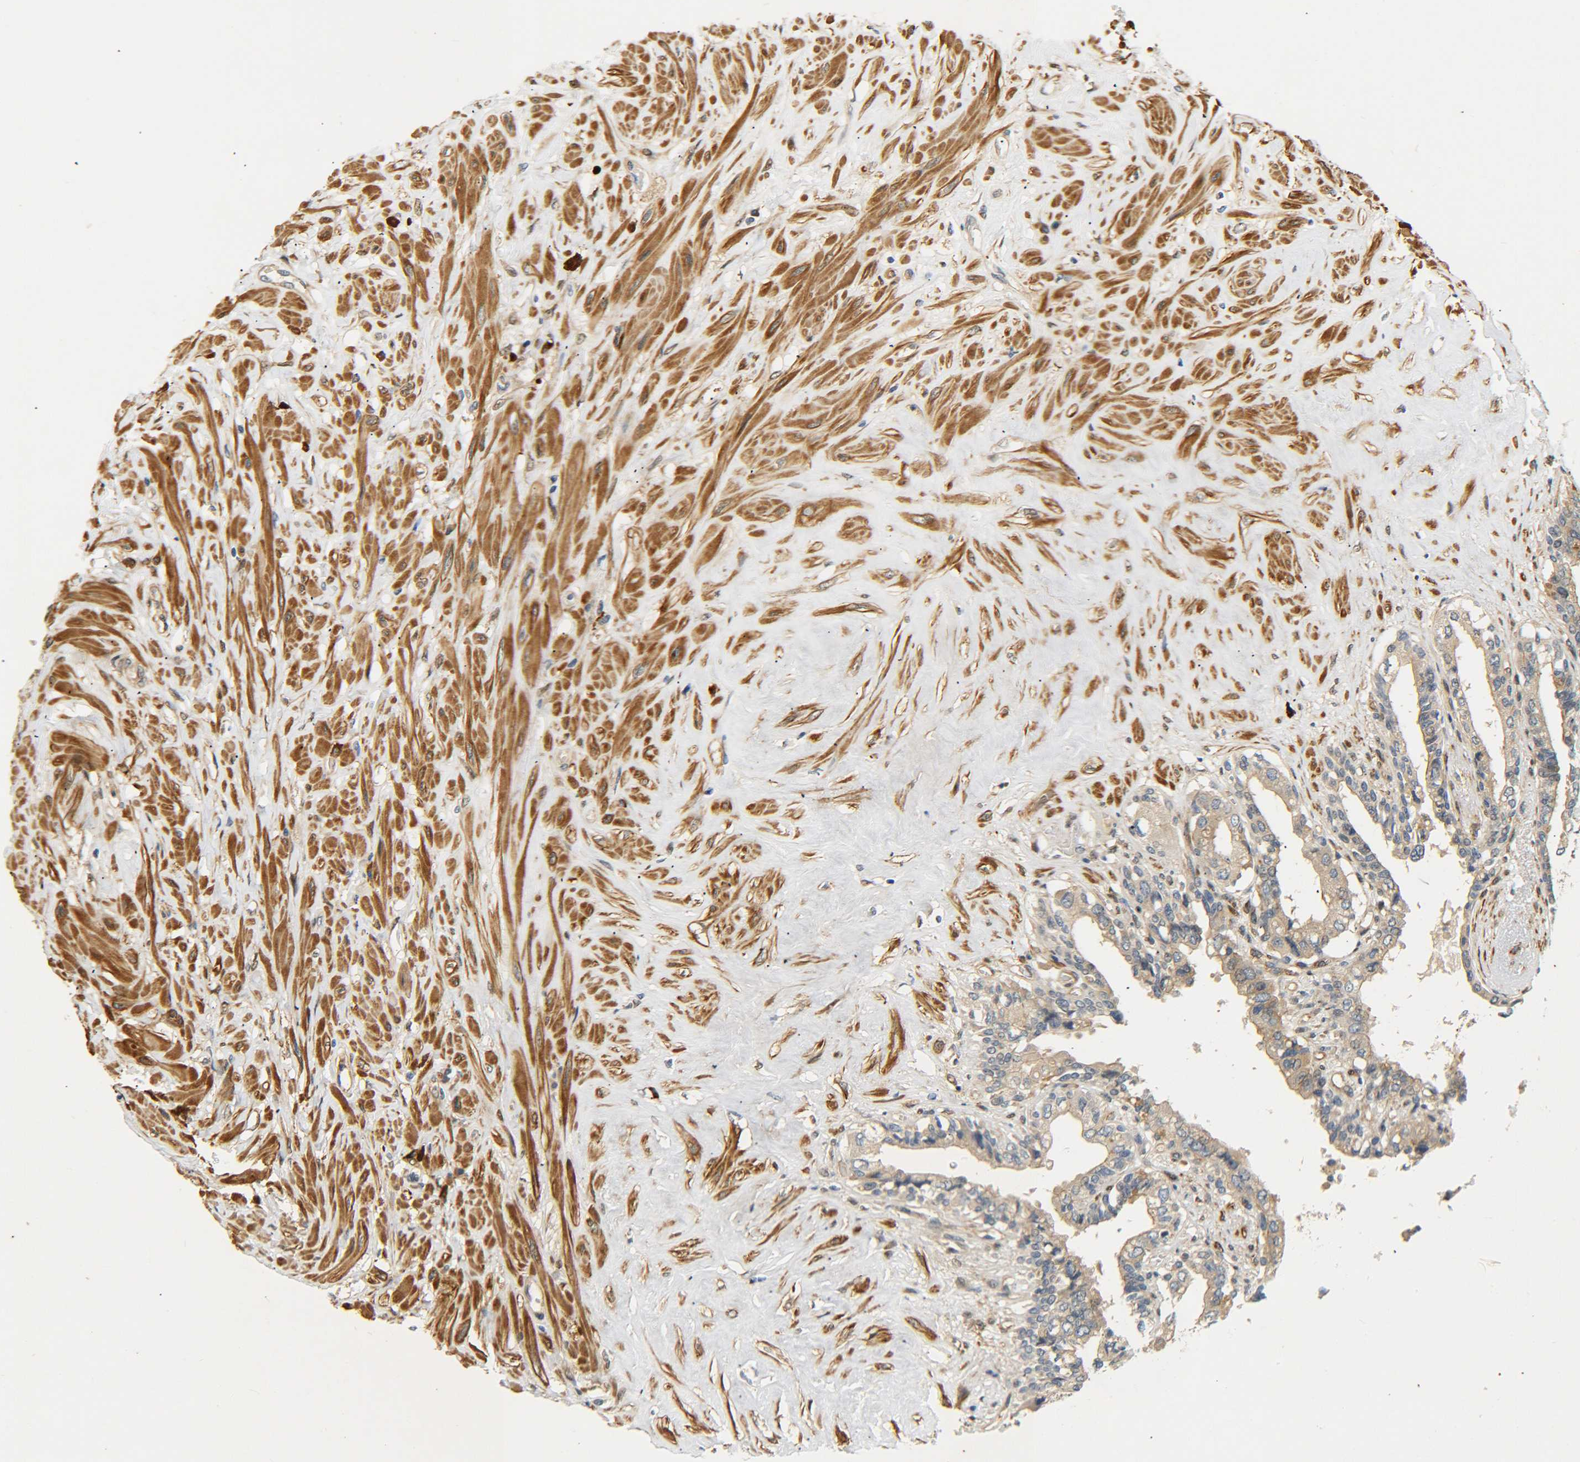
{"staining": {"intensity": "weak", "quantity": ">75%", "location": "cytoplasmic/membranous"}, "tissue": "seminal vesicle", "cell_type": "Glandular cells", "image_type": "normal", "snomed": [{"axis": "morphology", "description": "Normal tissue, NOS"}, {"axis": "topography", "description": "Seminal veicle"}], "caption": "Human seminal vesicle stained with a brown dye demonstrates weak cytoplasmic/membranous positive positivity in about >75% of glandular cells.", "gene": "MEIS1", "patient": {"sex": "male", "age": 63}}